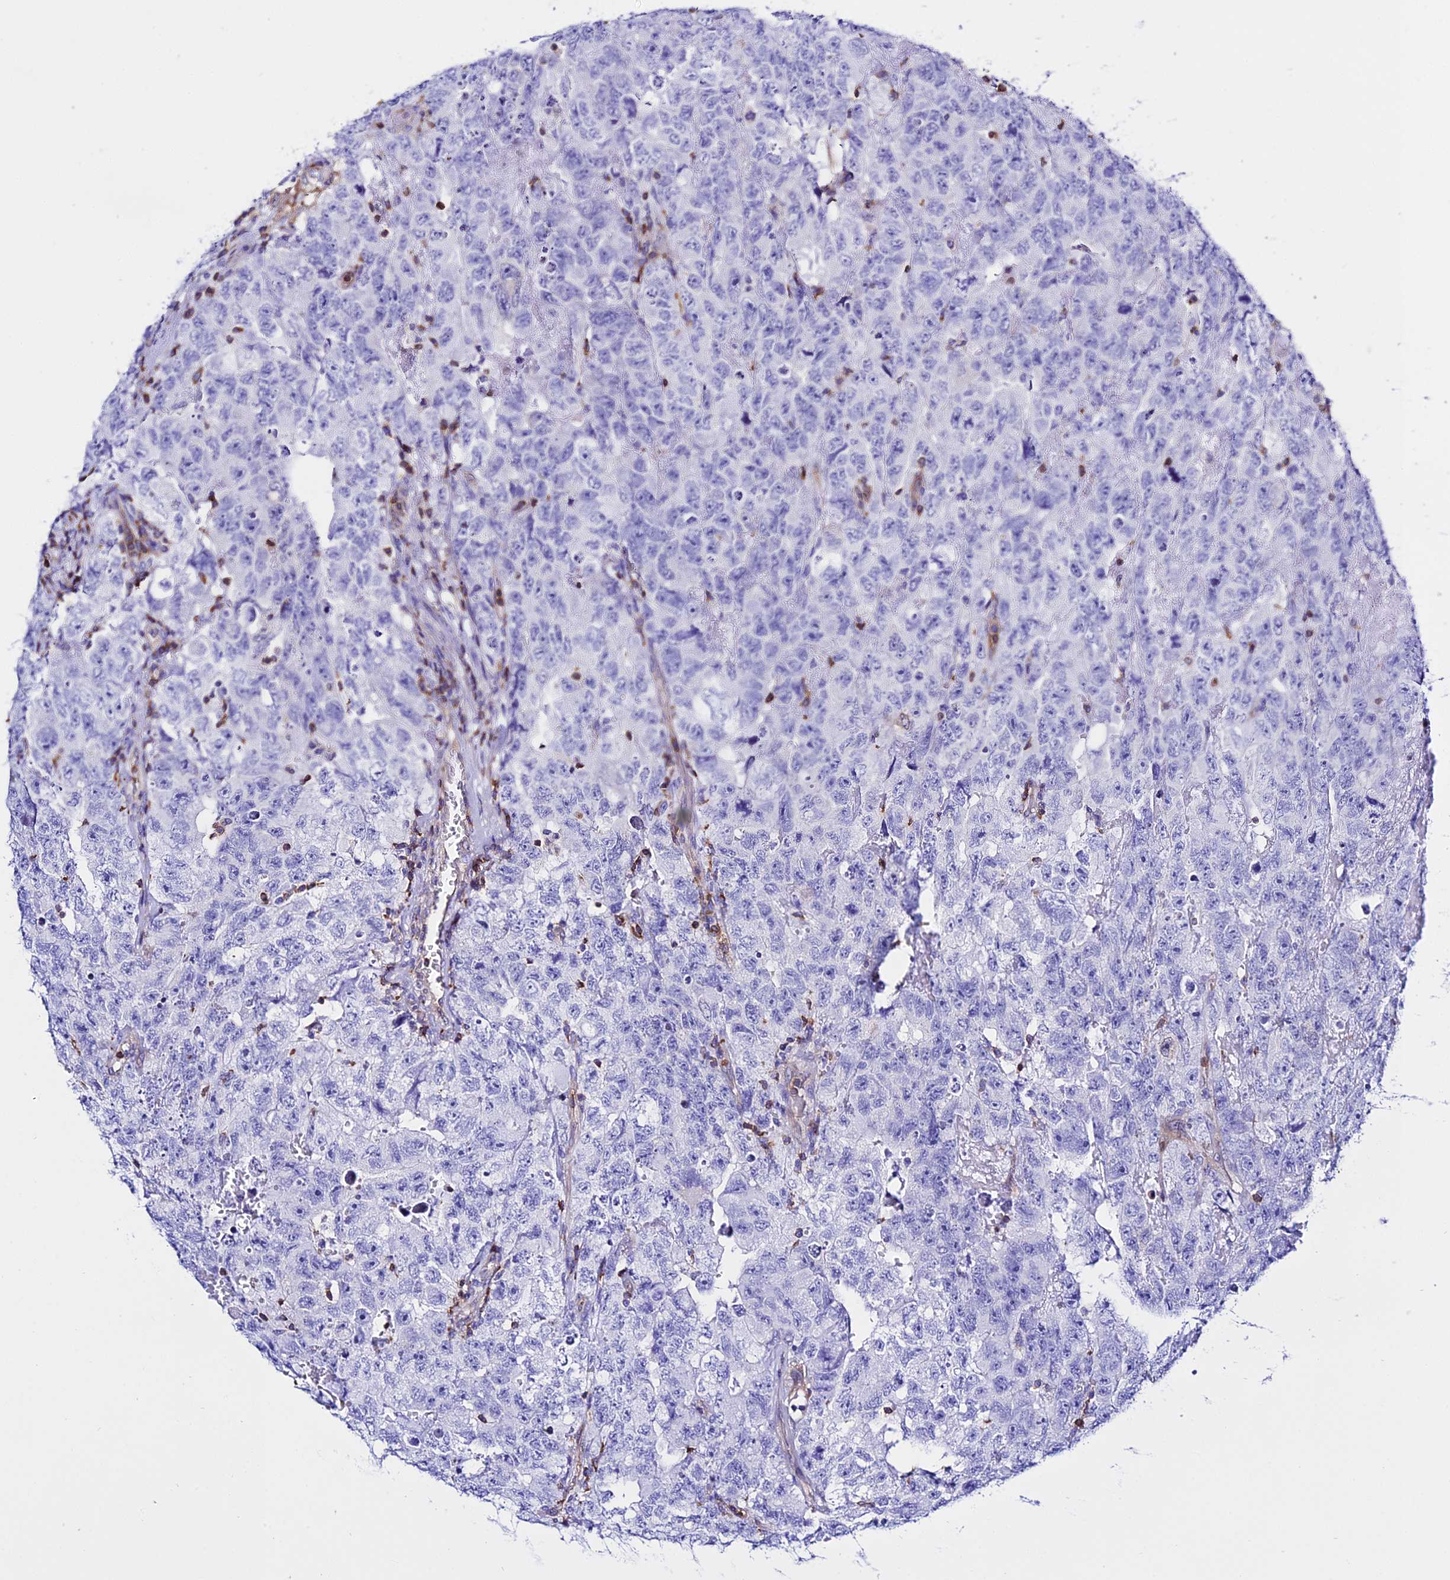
{"staining": {"intensity": "negative", "quantity": "none", "location": "none"}, "tissue": "testis cancer", "cell_type": "Tumor cells", "image_type": "cancer", "snomed": [{"axis": "morphology", "description": "Carcinoma, Embryonal, NOS"}, {"axis": "topography", "description": "Testis"}], "caption": "This is an immunohistochemistry image of testis cancer. There is no expression in tumor cells.", "gene": "S100A16", "patient": {"sex": "male", "age": 45}}